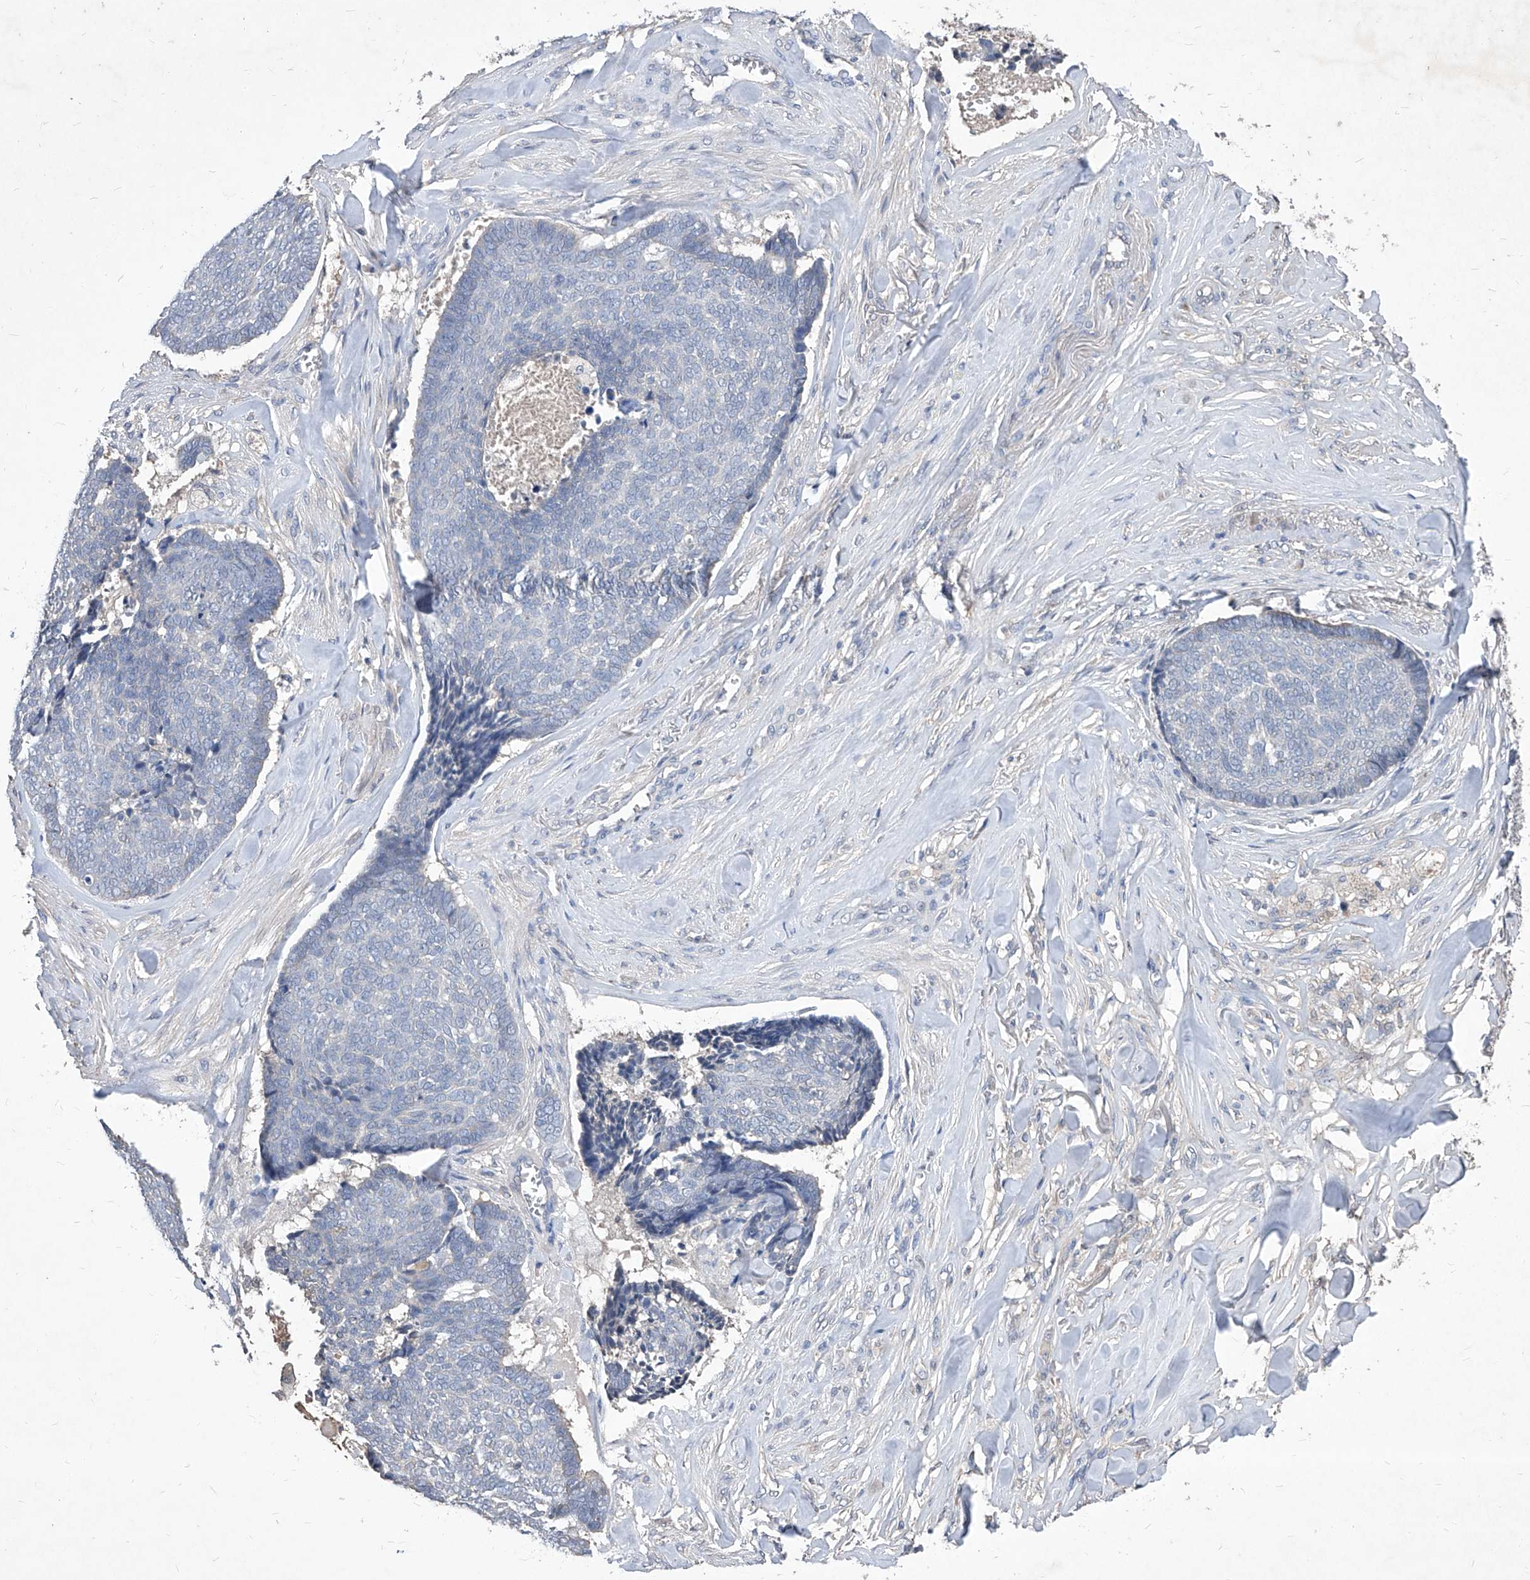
{"staining": {"intensity": "negative", "quantity": "none", "location": "none"}, "tissue": "skin cancer", "cell_type": "Tumor cells", "image_type": "cancer", "snomed": [{"axis": "morphology", "description": "Basal cell carcinoma"}, {"axis": "topography", "description": "Skin"}], "caption": "The histopathology image reveals no significant expression in tumor cells of basal cell carcinoma (skin).", "gene": "SYNGR1", "patient": {"sex": "male", "age": 84}}